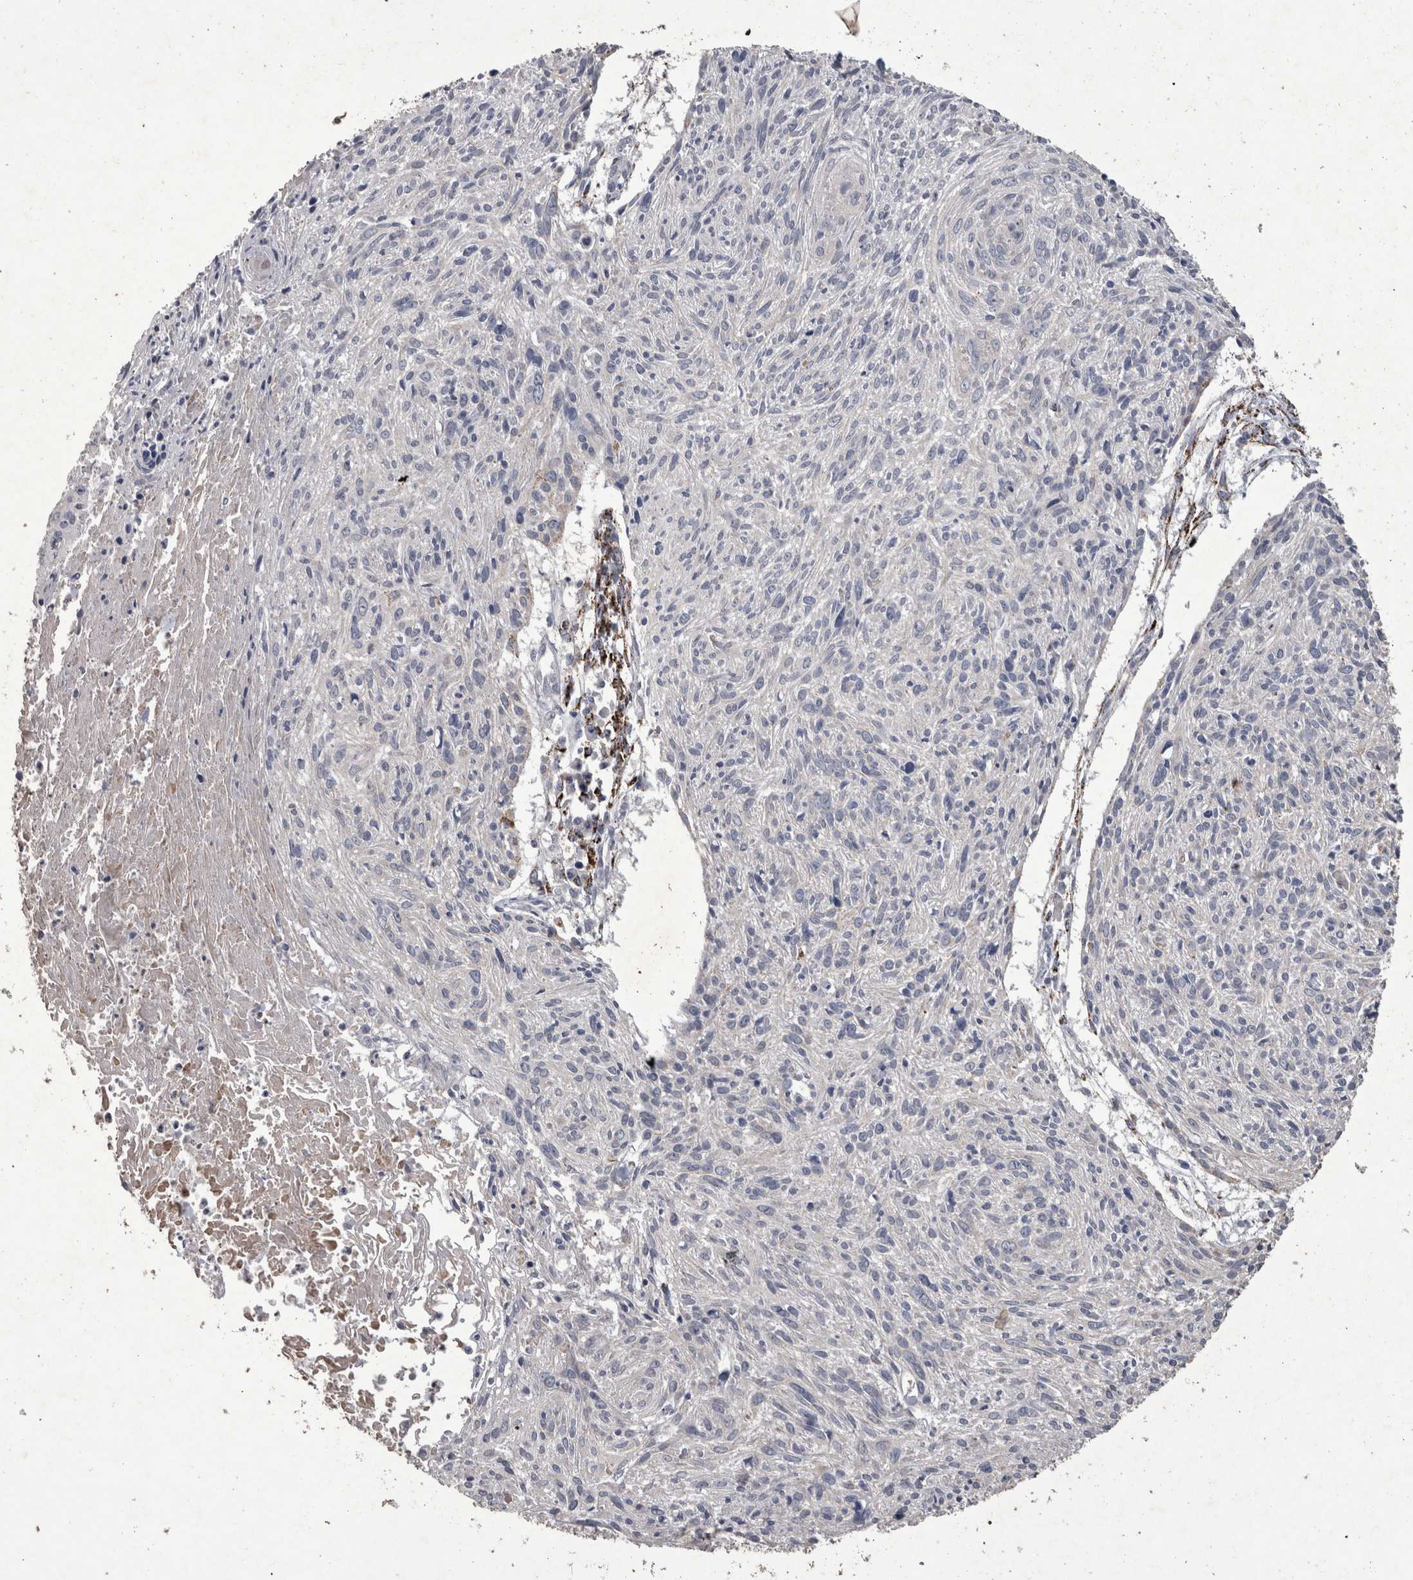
{"staining": {"intensity": "negative", "quantity": "none", "location": "none"}, "tissue": "cervical cancer", "cell_type": "Tumor cells", "image_type": "cancer", "snomed": [{"axis": "morphology", "description": "Squamous cell carcinoma, NOS"}, {"axis": "topography", "description": "Cervix"}], "caption": "Immunohistochemistry of cervical cancer demonstrates no expression in tumor cells.", "gene": "DKK3", "patient": {"sex": "female", "age": 51}}